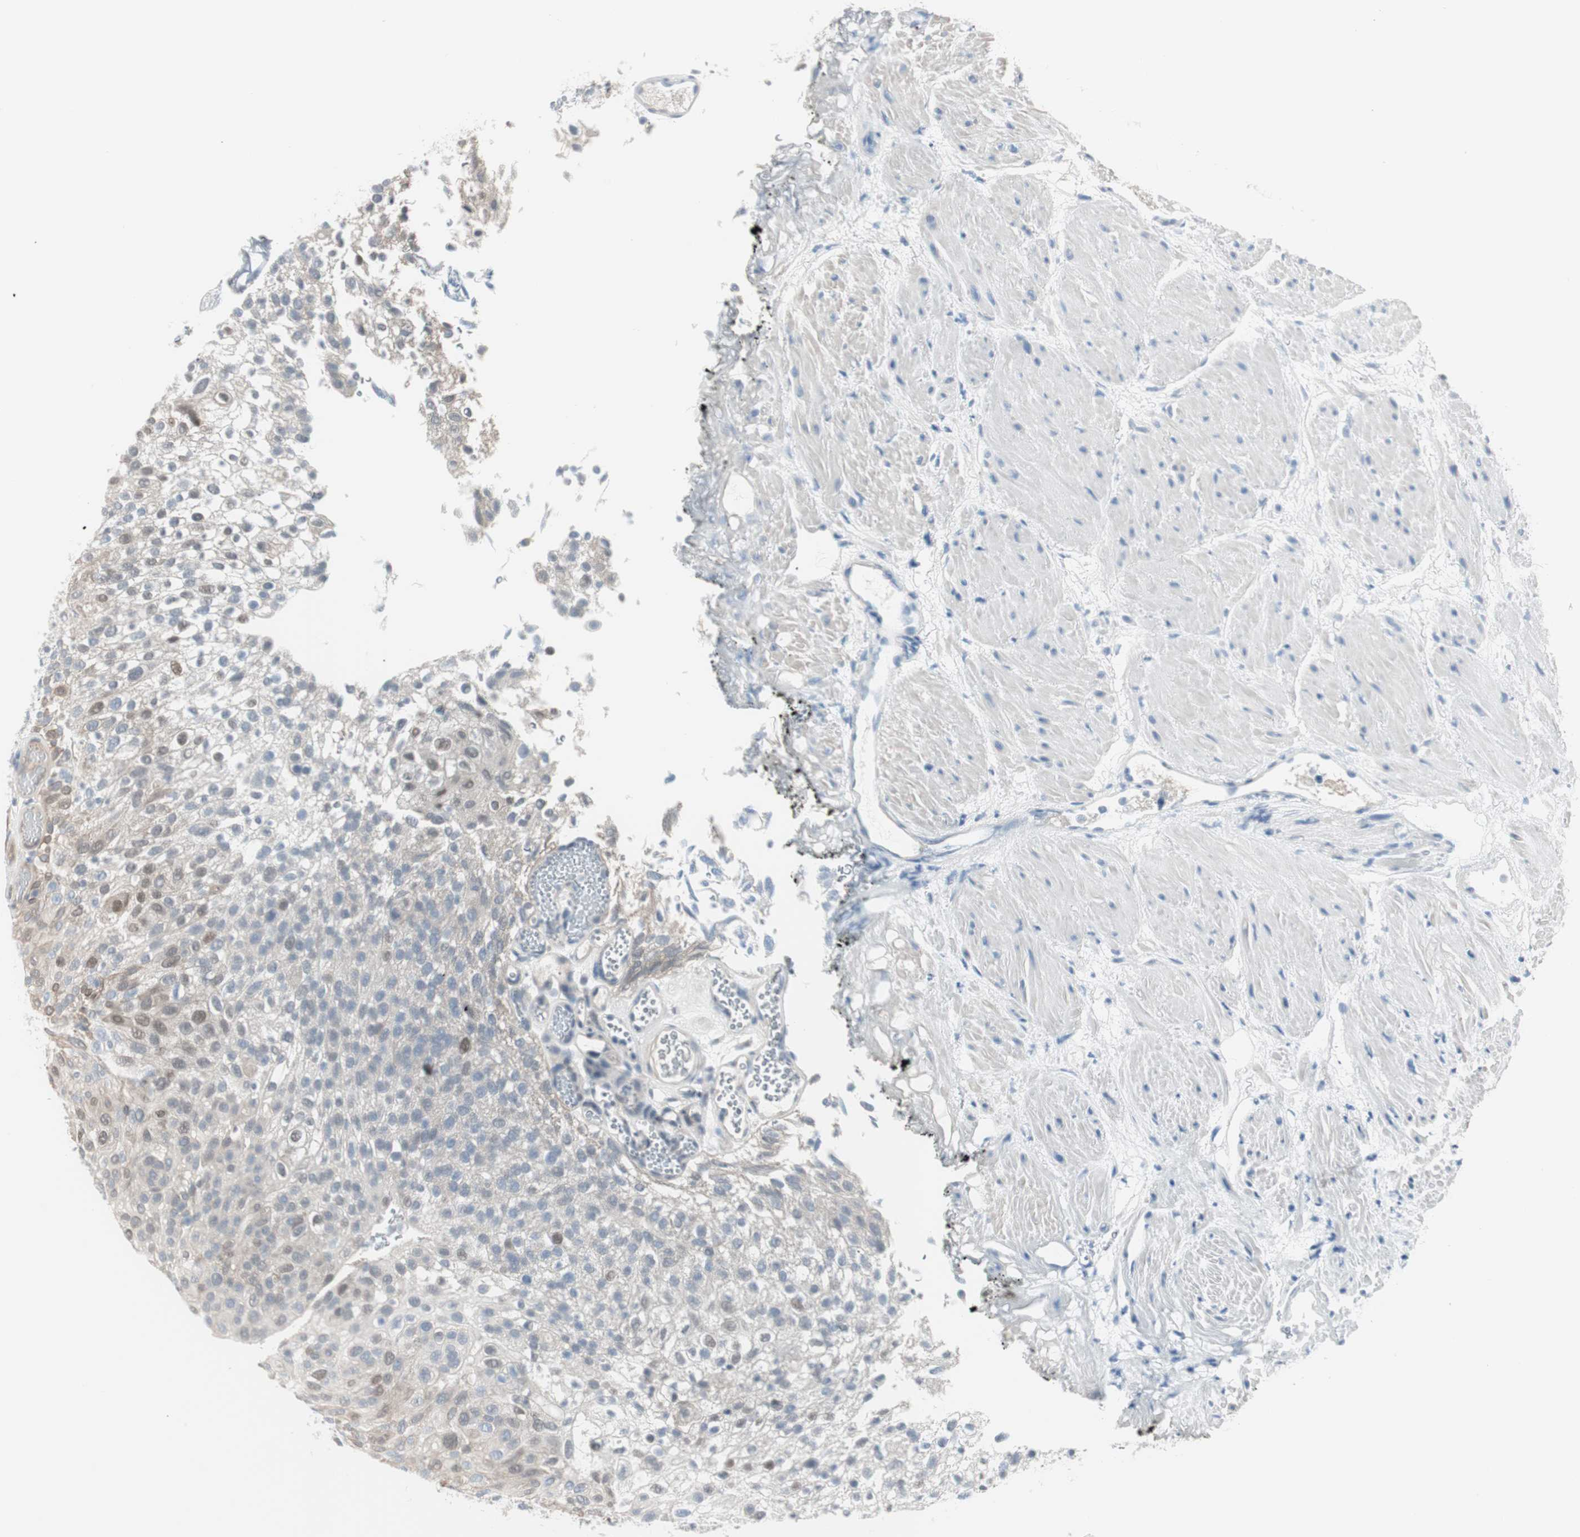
{"staining": {"intensity": "weak", "quantity": "25%-75%", "location": "nuclear"}, "tissue": "urothelial cancer", "cell_type": "Tumor cells", "image_type": "cancer", "snomed": [{"axis": "morphology", "description": "Urothelial carcinoma, Low grade"}, {"axis": "topography", "description": "Urinary bladder"}], "caption": "Low-grade urothelial carcinoma stained with a brown dye reveals weak nuclear positive staining in about 25%-75% of tumor cells.", "gene": "LONP2", "patient": {"sex": "male", "age": 78}}